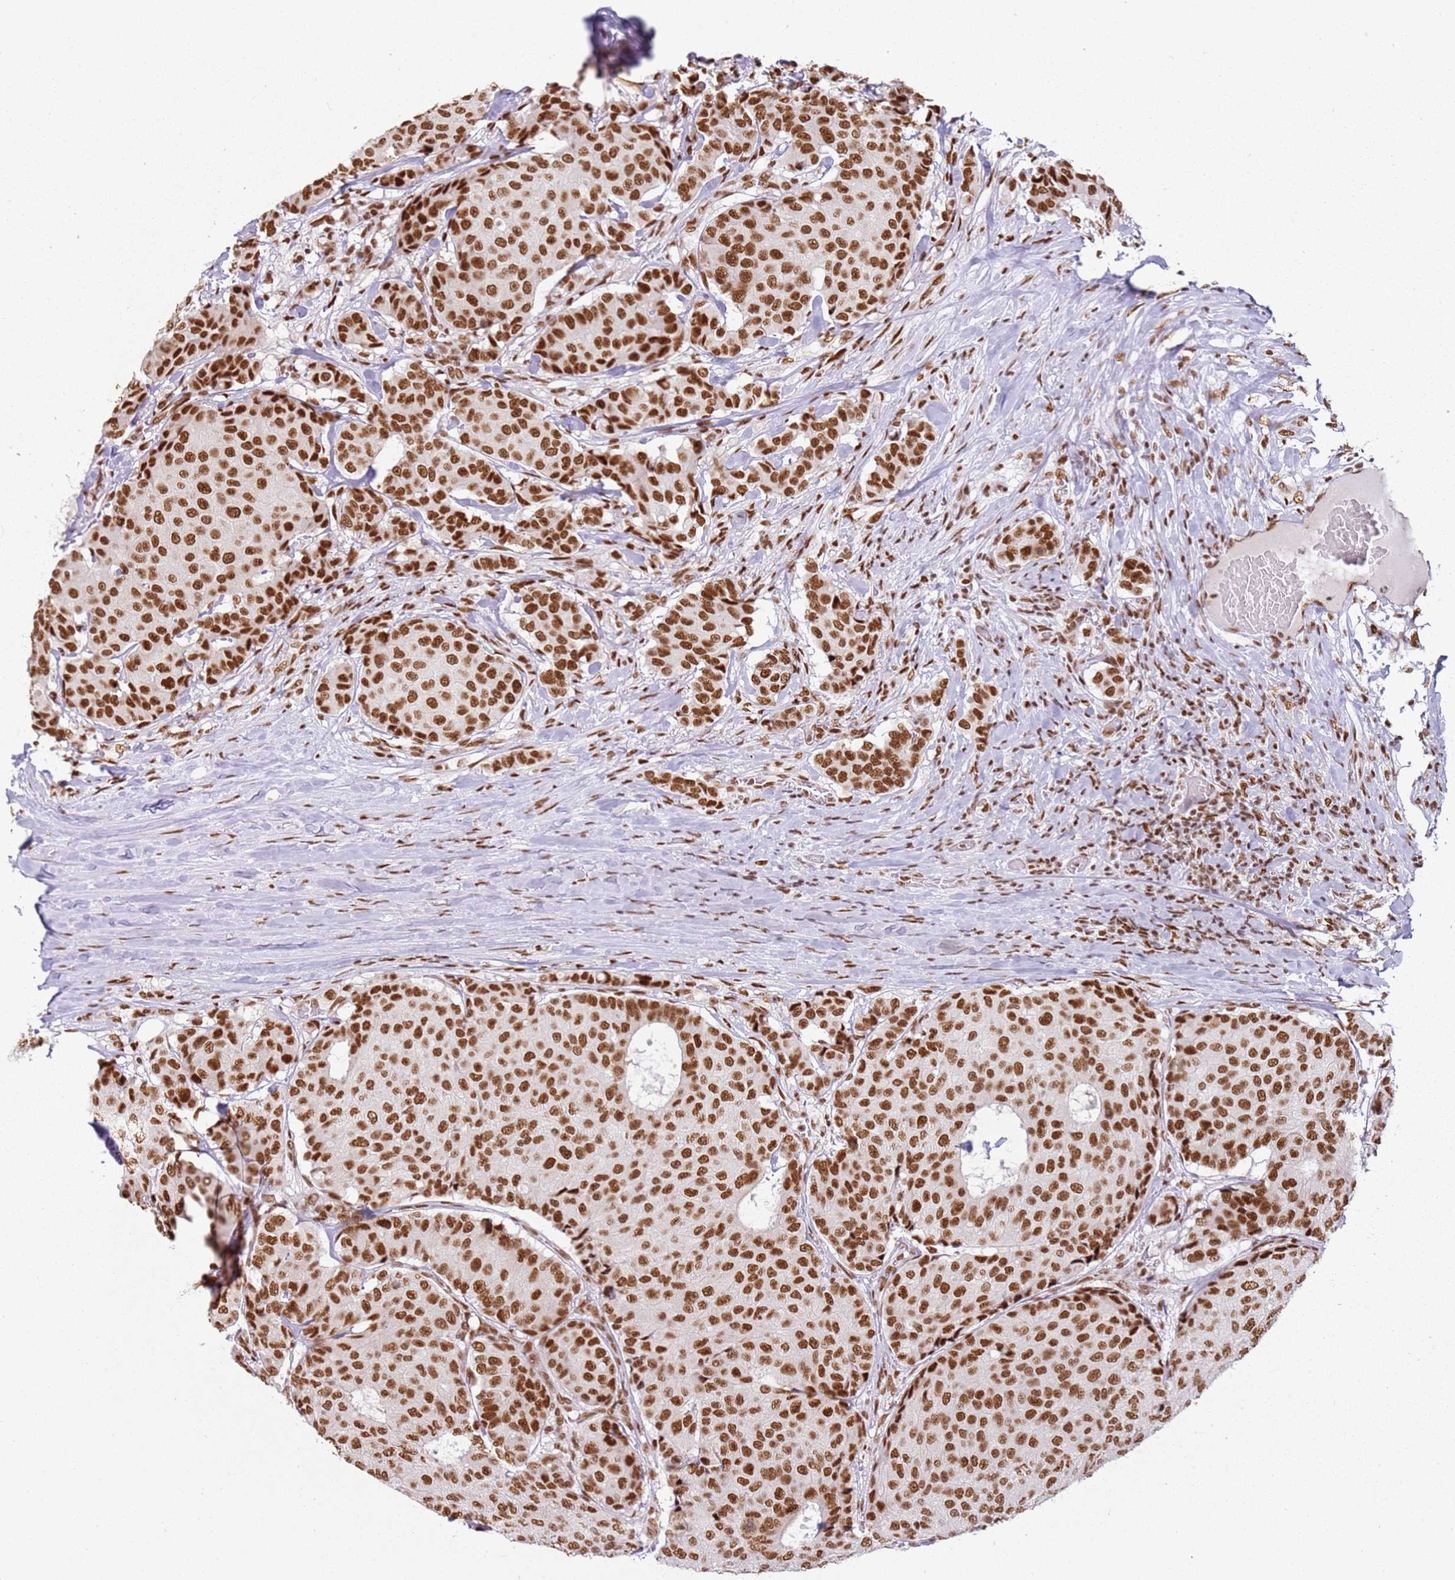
{"staining": {"intensity": "strong", "quantity": ">75%", "location": "nuclear"}, "tissue": "breast cancer", "cell_type": "Tumor cells", "image_type": "cancer", "snomed": [{"axis": "morphology", "description": "Duct carcinoma"}, {"axis": "topography", "description": "Breast"}], "caption": "The histopathology image shows immunohistochemical staining of infiltrating ductal carcinoma (breast). There is strong nuclear positivity is seen in approximately >75% of tumor cells.", "gene": "TENT4A", "patient": {"sex": "female", "age": 75}}